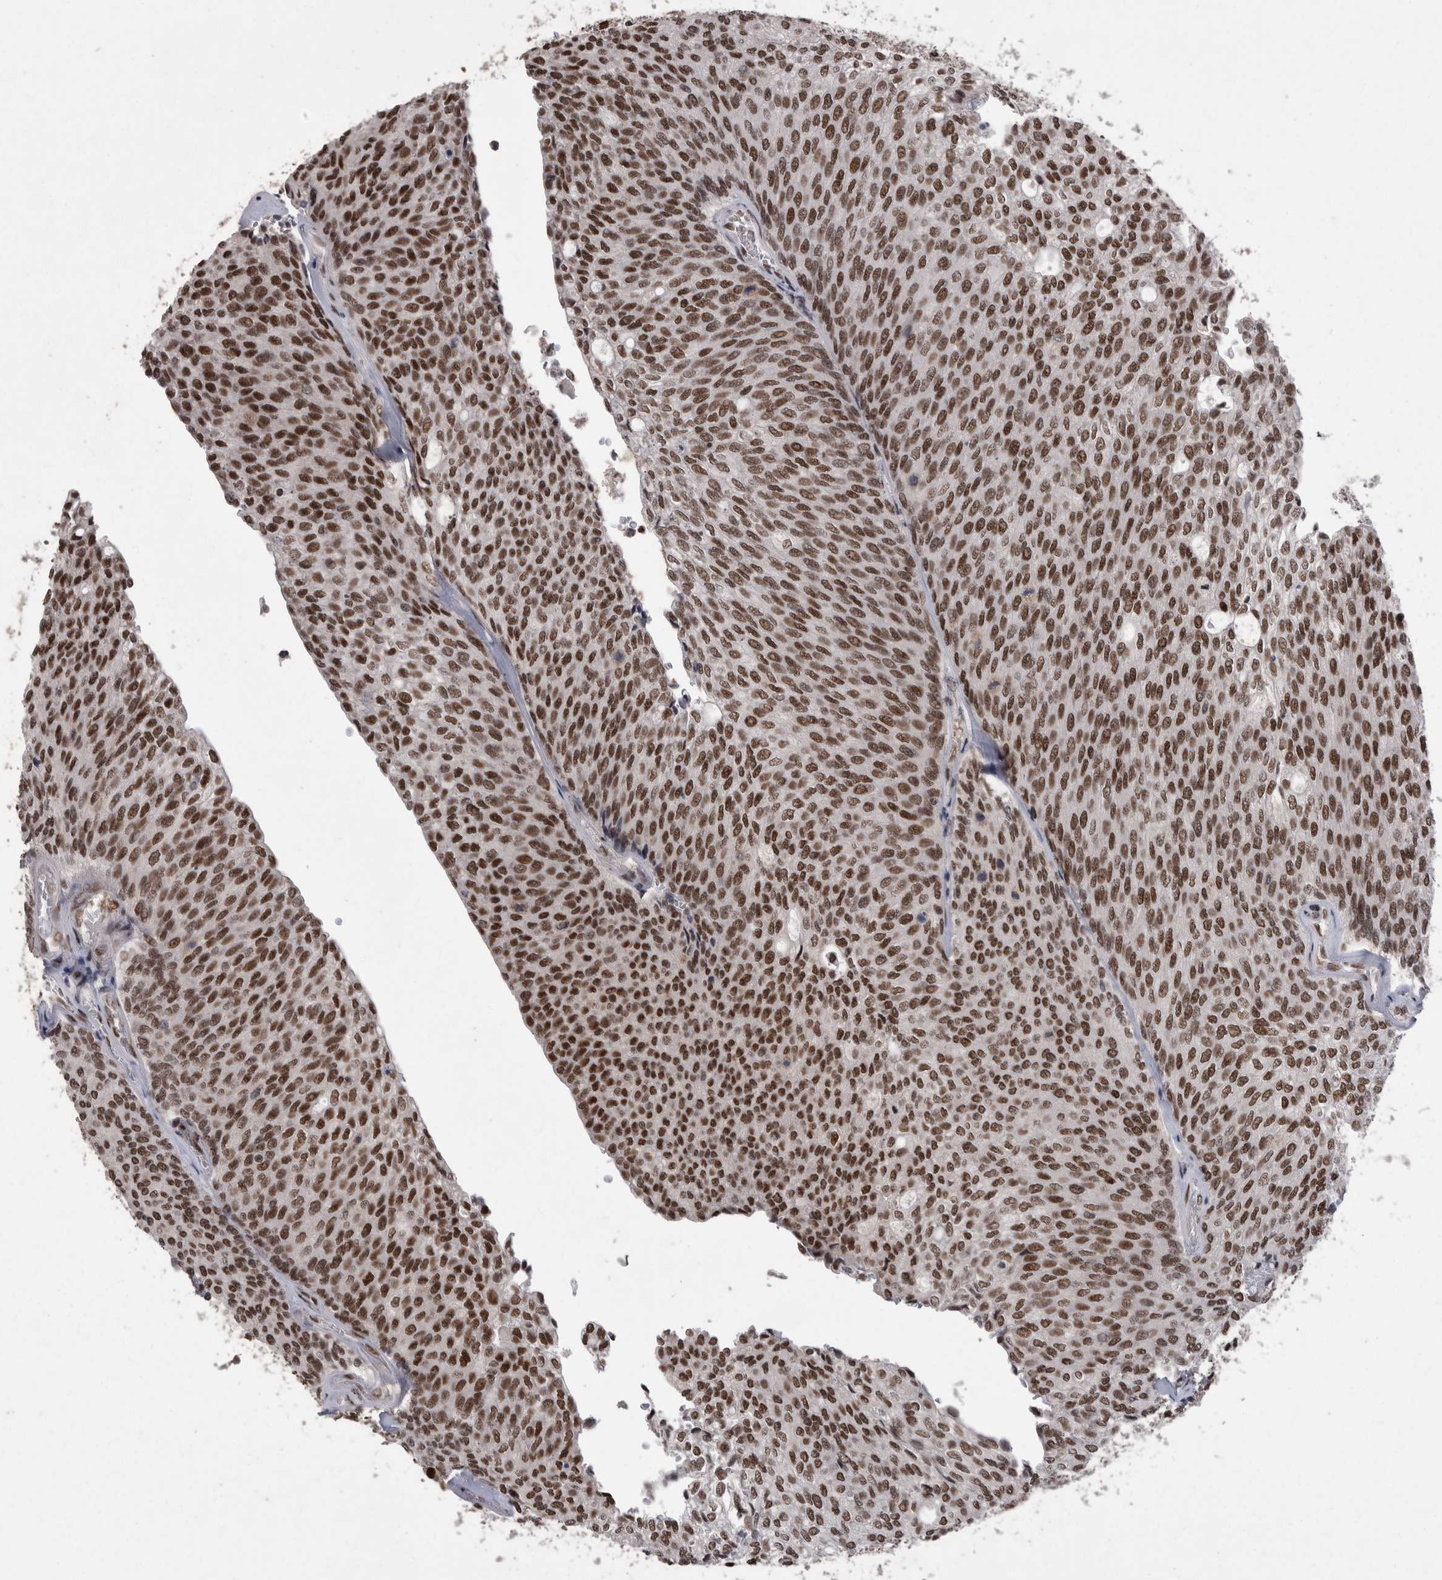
{"staining": {"intensity": "strong", "quantity": ">75%", "location": "nuclear"}, "tissue": "urothelial cancer", "cell_type": "Tumor cells", "image_type": "cancer", "snomed": [{"axis": "morphology", "description": "Urothelial carcinoma, Low grade"}, {"axis": "topography", "description": "Urinary bladder"}], "caption": "Protein analysis of urothelial carcinoma (low-grade) tissue shows strong nuclear staining in about >75% of tumor cells.", "gene": "DMTF1", "patient": {"sex": "female", "age": 79}}